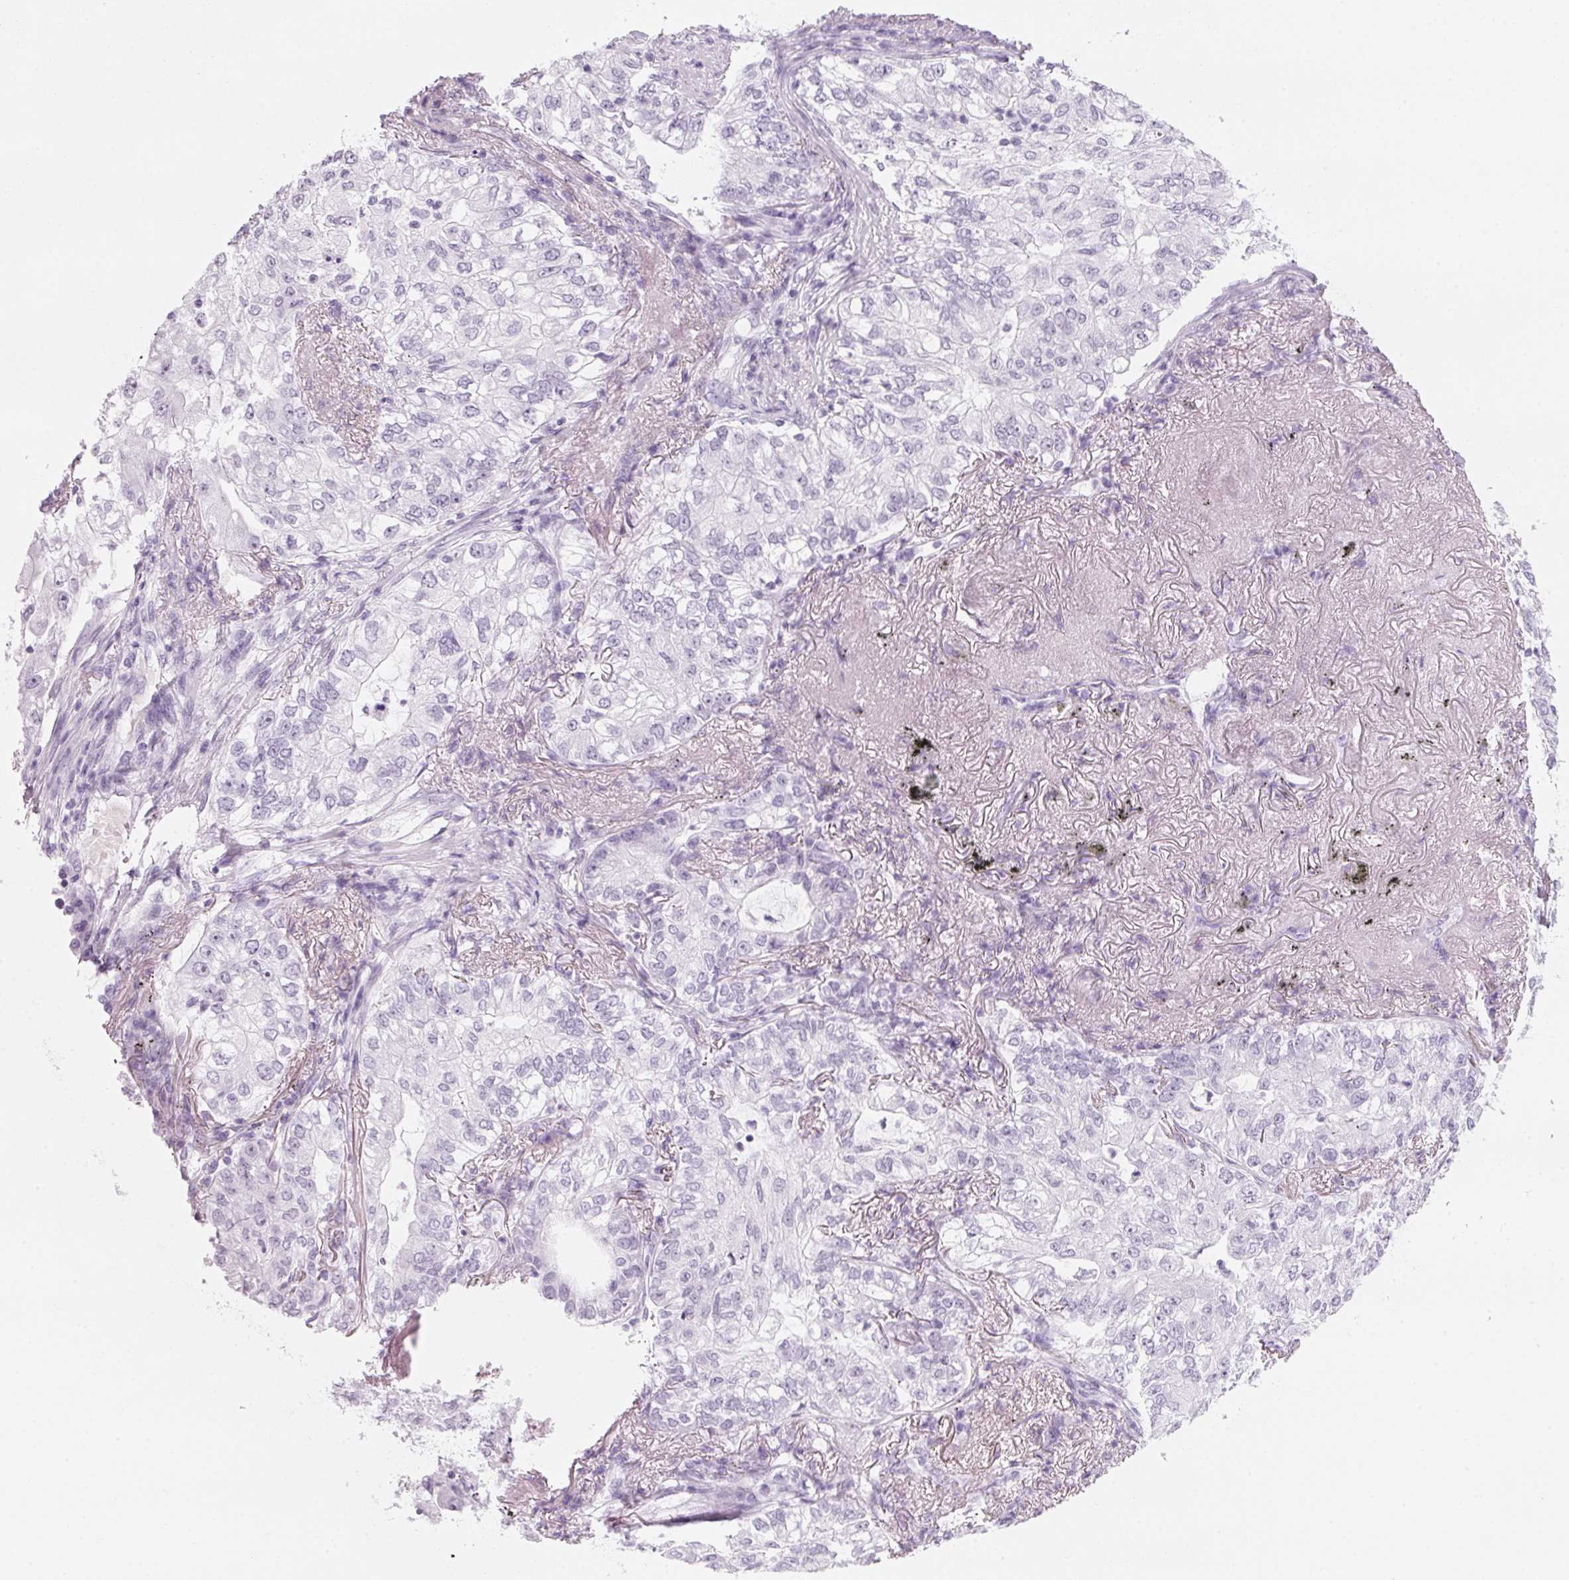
{"staining": {"intensity": "negative", "quantity": "none", "location": "none"}, "tissue": "lung cancer", "cell_type": "Tumor cells", "image_type": "cancer", "snomed": [{"axis": "morphology", "description": "Adenocarcinoma, NOS"}, {"axis": "topography", "description": "Lung"}], "caption": "This micrograph is of lung cancer stained with immunohistochemistry (IHC) to label a protein in brown with the nuclei are counter-stained blue. There is no expression in tumor cells. Nuclei are stained in blue.", "gene": "DNTTIP2", "patient": {"sex": "female", "age": 73}}